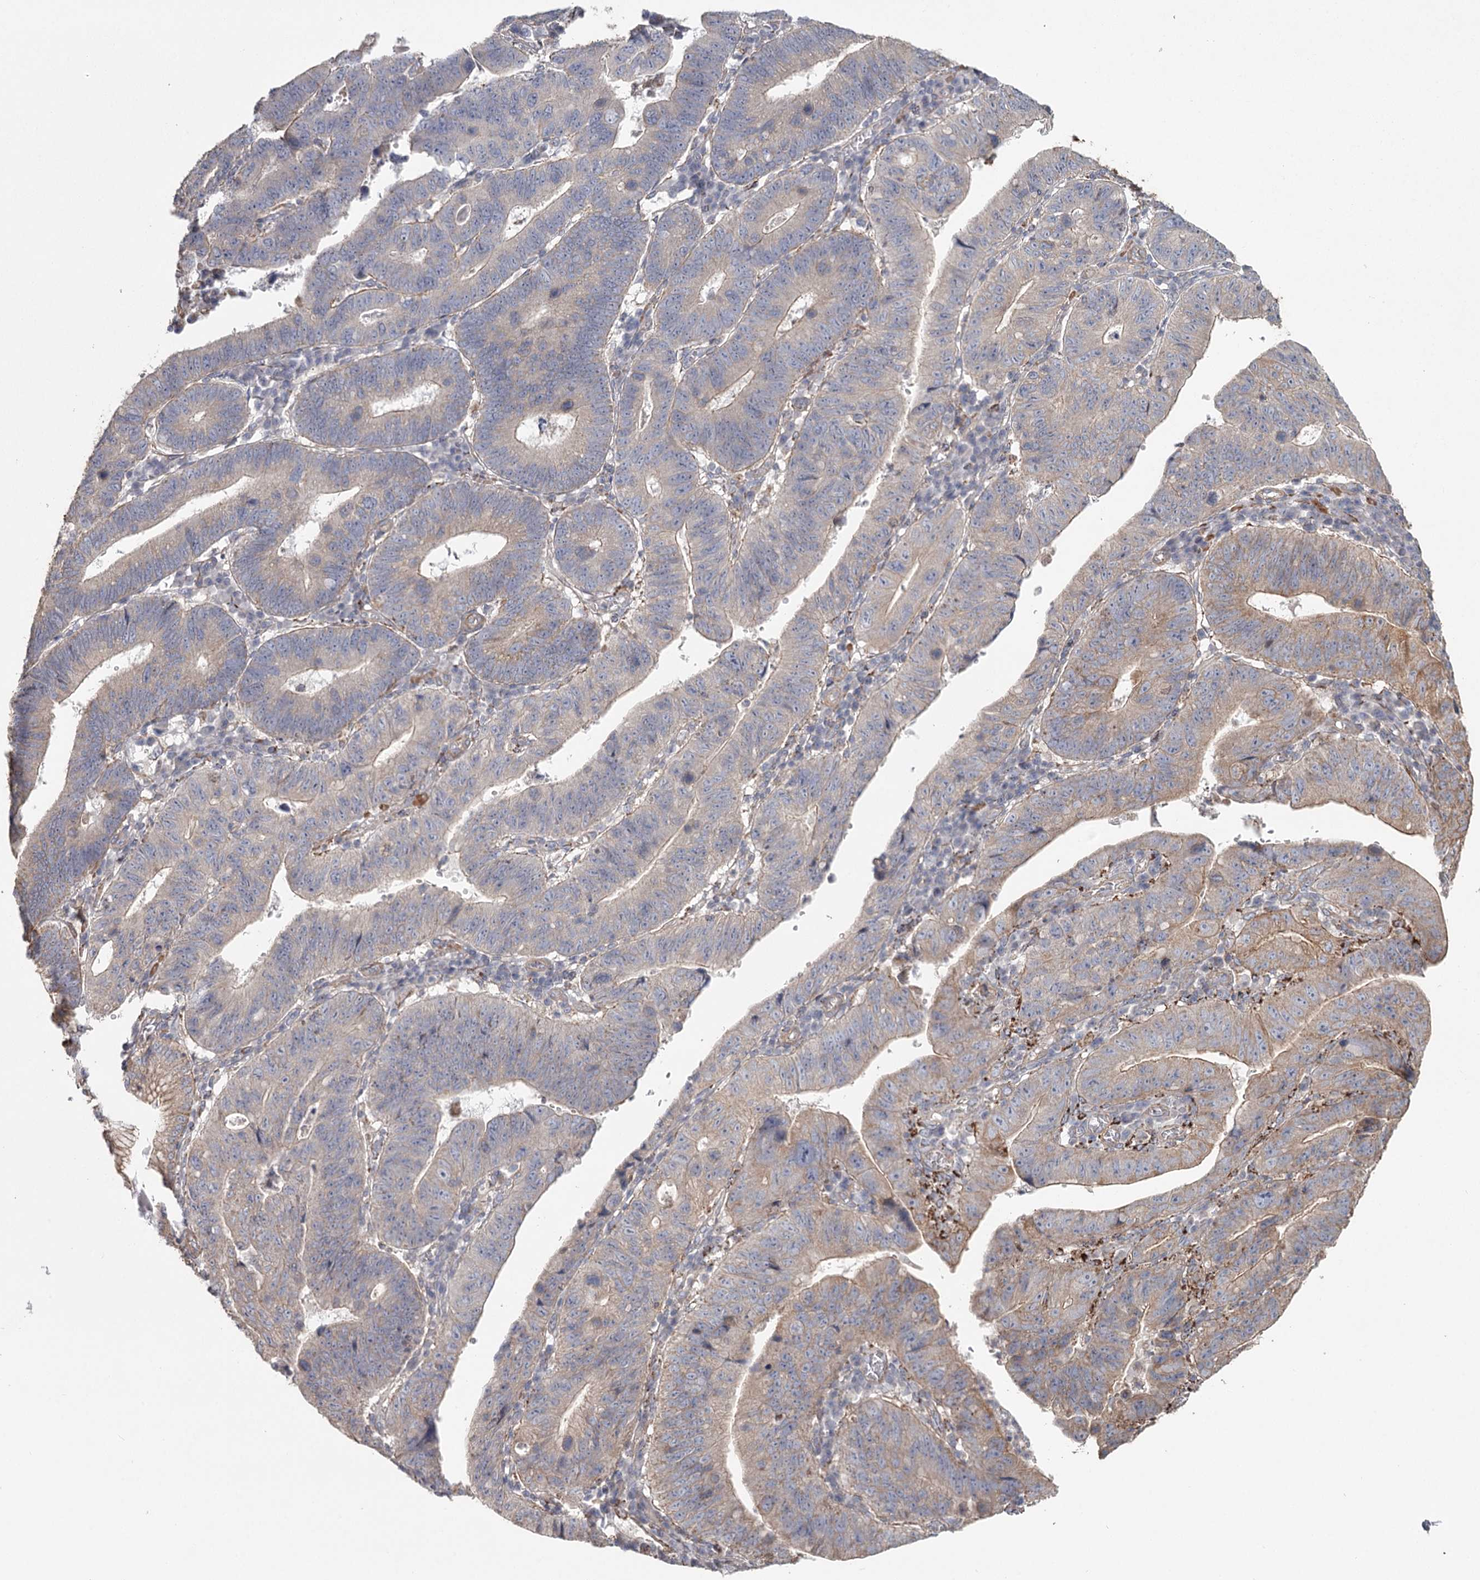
{"staining": {"intensity": "weak", "quantity": "25%-75%", "location": "cytoplasmic/membranous"}, "tissue": "stomach cancer", "cell_type": "Tumor cells", "image_type": "cancer", "snomed": [{"axis": "morphology", "description": "Adenocarcinoma, NOS"}, {"axis": "topography", "description": "Stomach"}], "caption": "Stomach cancer (adenocarcinoma) stained for a protein demonstrates weak cytoplasmic/membranous positivity in tumor cells.", "gene": "DHRS9", "patient": {"sex": "male", "age": 59}}